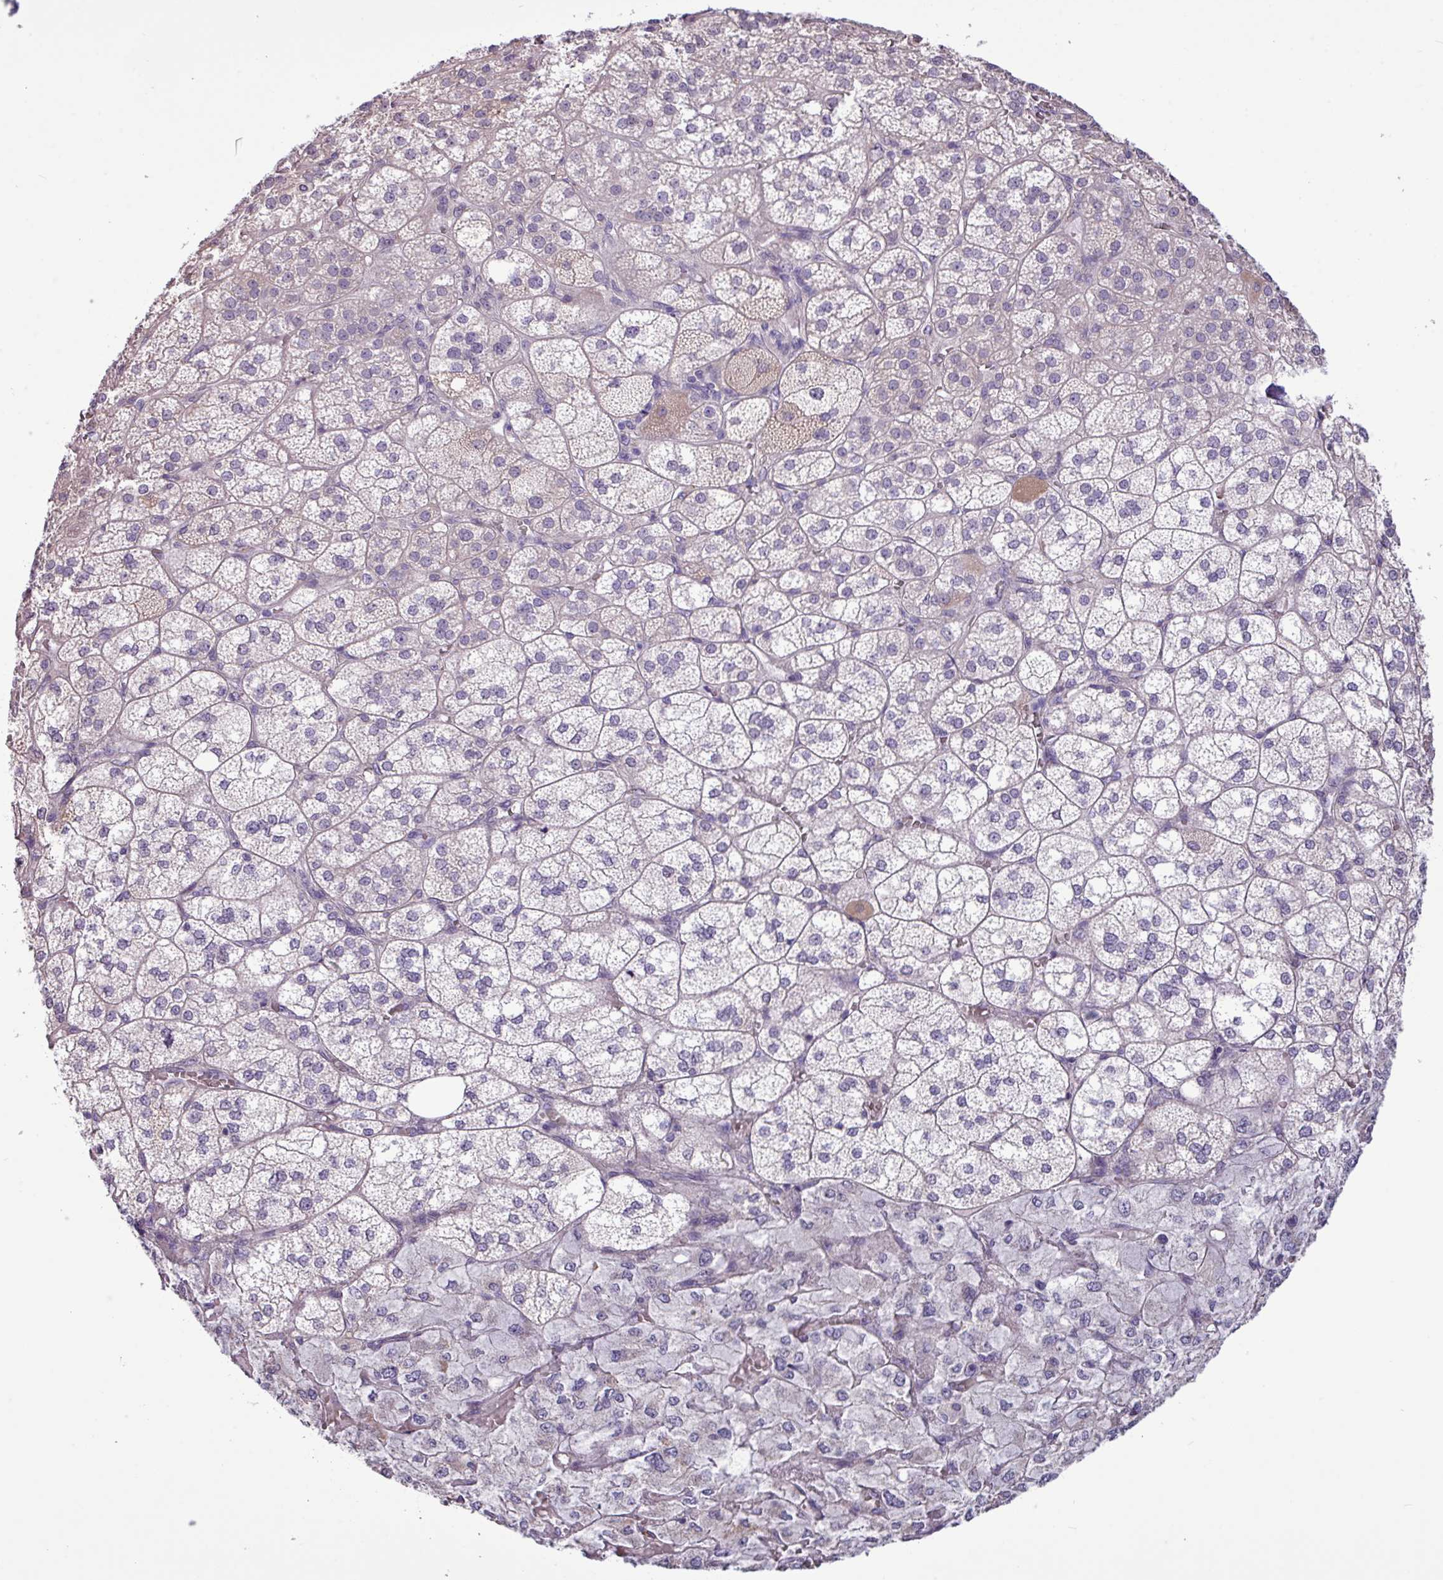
{"staining": {"intensity": "weak", "quantity": "<25%", "location": "nuclear"}, "tissue": "adrenal gland", "cell_type": "Glandular cells", "image_type": "normal", "snomed": [{"axis": "morphology", "description": "Normal tissue, NOS"}, {"axis": "topography", "description": "Adrenal gland"}], "caption": "An IHC micrograph of normal adrenal gland is shown. There is no staining in glandular cells of adrenal gland. (Brightfield microscopy of DAB IHC at high magnification).", "gene": "IRGC", "patient": {"sex": "female", "age": 60}}